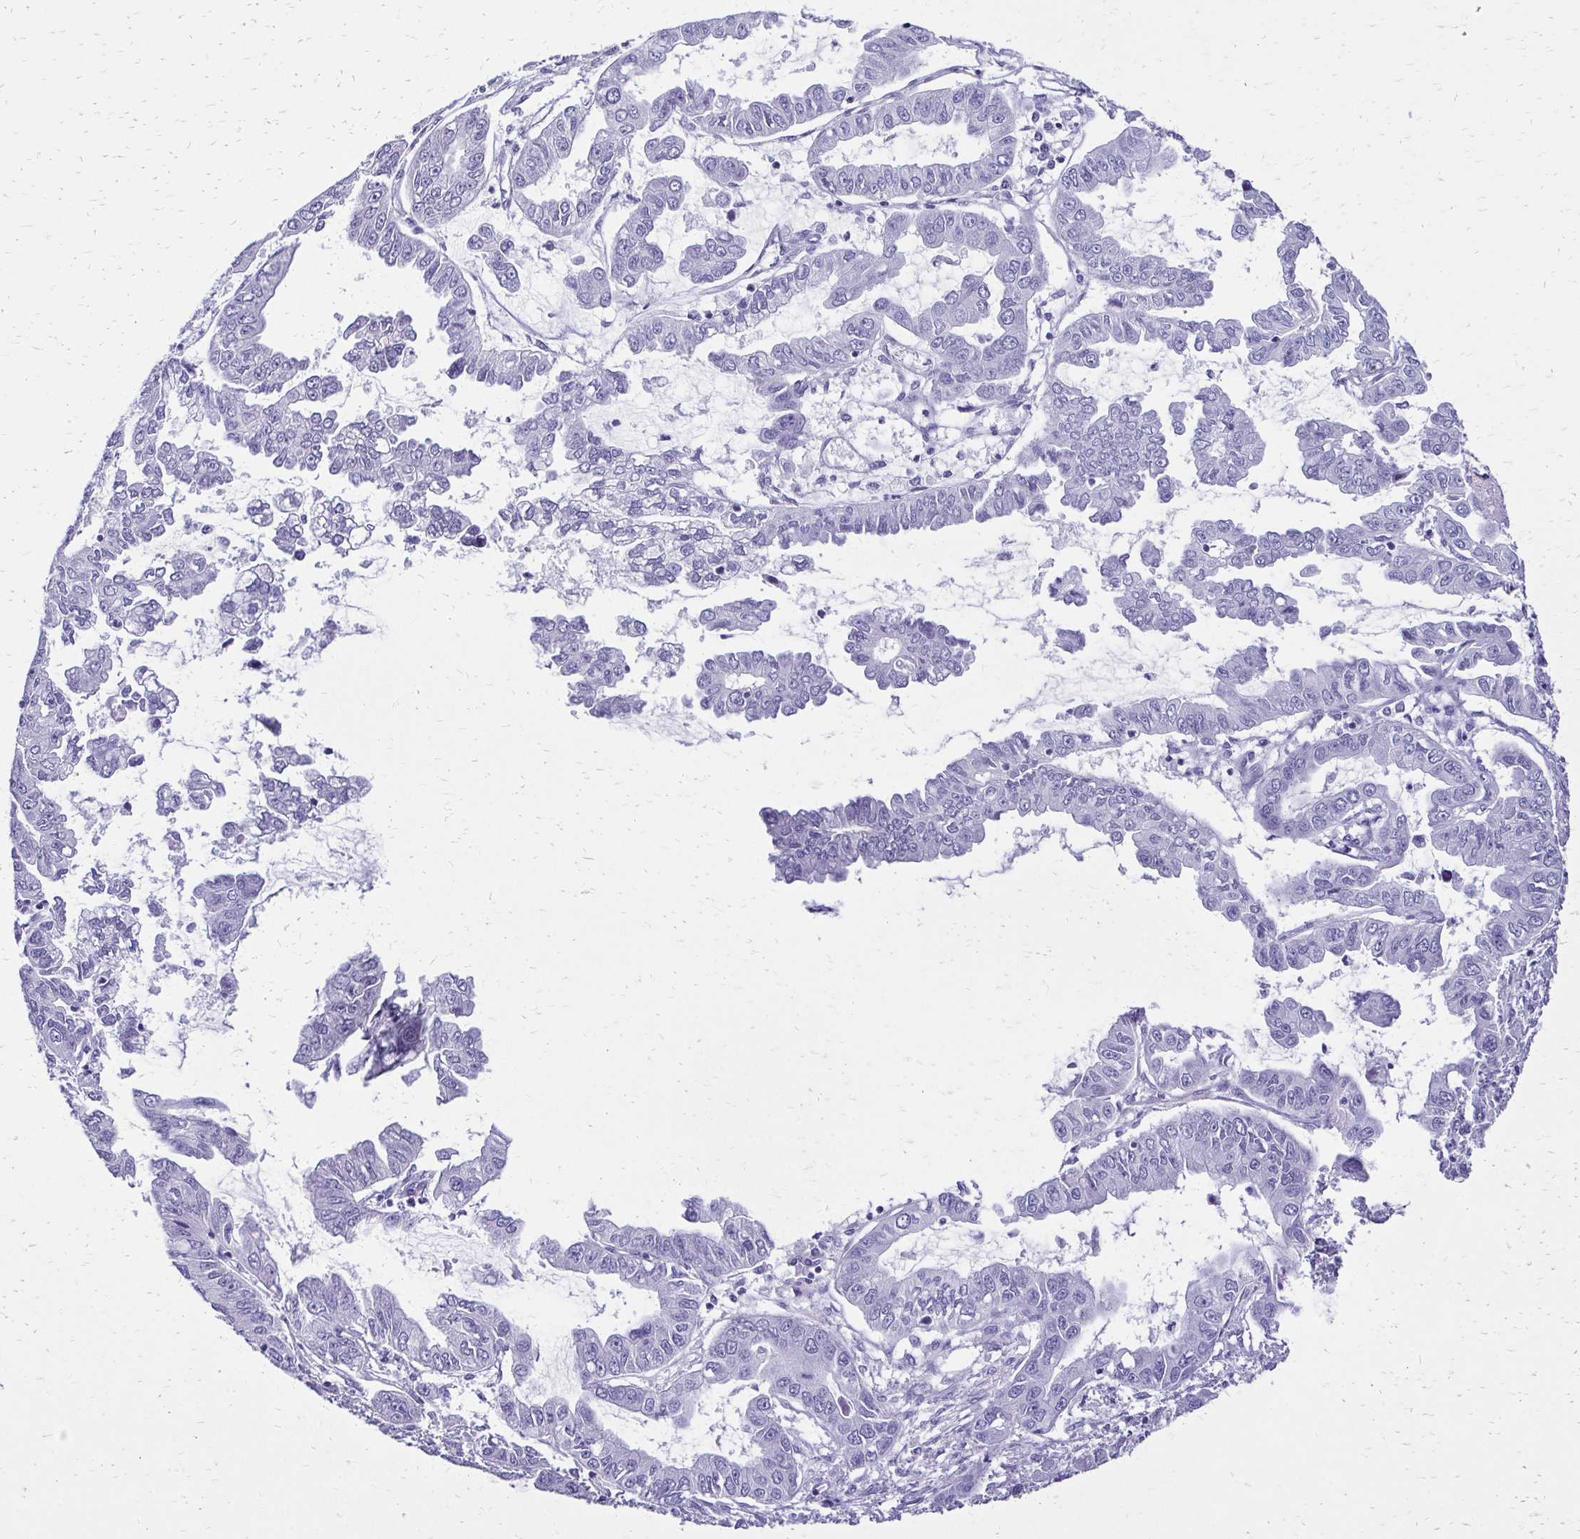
{"staining": {"intensity": "negative", "quantity": "none", "location": "none"}, "tissue": "liver cancer", "cell_type": "Tumor cells", "image_type": "cancer", "snomed": [{"axis": "morphology", "description": "Cholangiocarcinoma"}, {"axis": "topography", "description": "Liver"}], "caption": "DAB (3,3'-diaminobenzidine) immunohistochemical staining of human cholangiocarcinoma (liver) exhibits no significant staining in tumor cells.", "gene": "SLC32A1", "patient": {"sex": "male", "age": 58}}